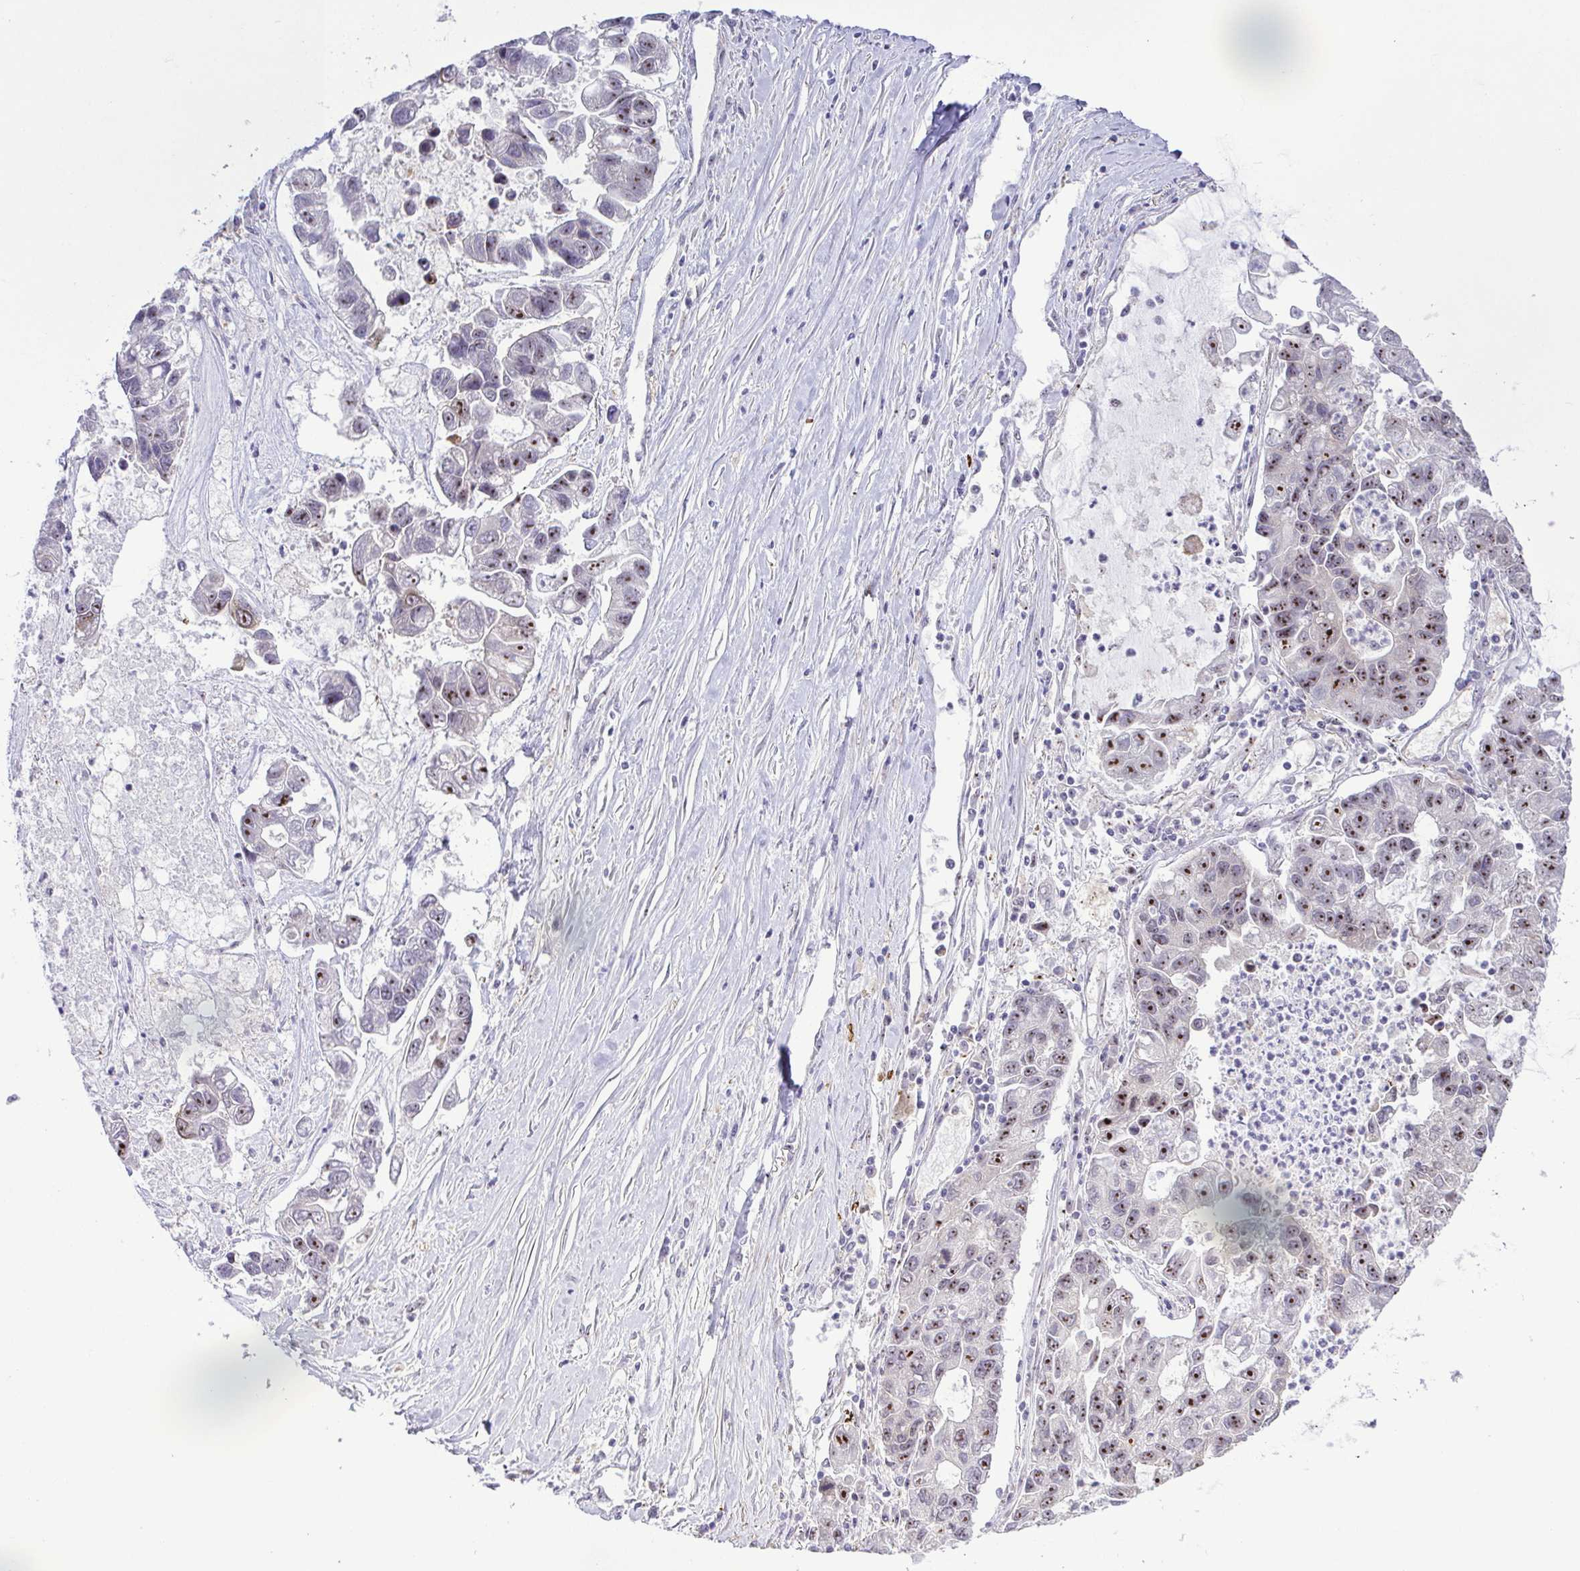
{"staining": {"intensity": "moderate", "quantity": "25%-75%", "location": "nuclear"}, "tissue": "lung cancer", "cell_type": "Tumor cells", "image_type": "cancer", "snomed": [{"axis": "morphology", "description": "Adenocarcinoma, NOS"}, {"axis": "topography", "description": "Bronchus"}, {"axis": "topography", "description": "Lung"}], "caption": "Lung cancer (adenocarcinoma) tissue exhibits moderate nuclear positivity in about 25%-75% of tumor cells, visualized by immunohistochemistry.", "gene": "RSL24D1", "patient": {"sex": "female", "age": 51}}